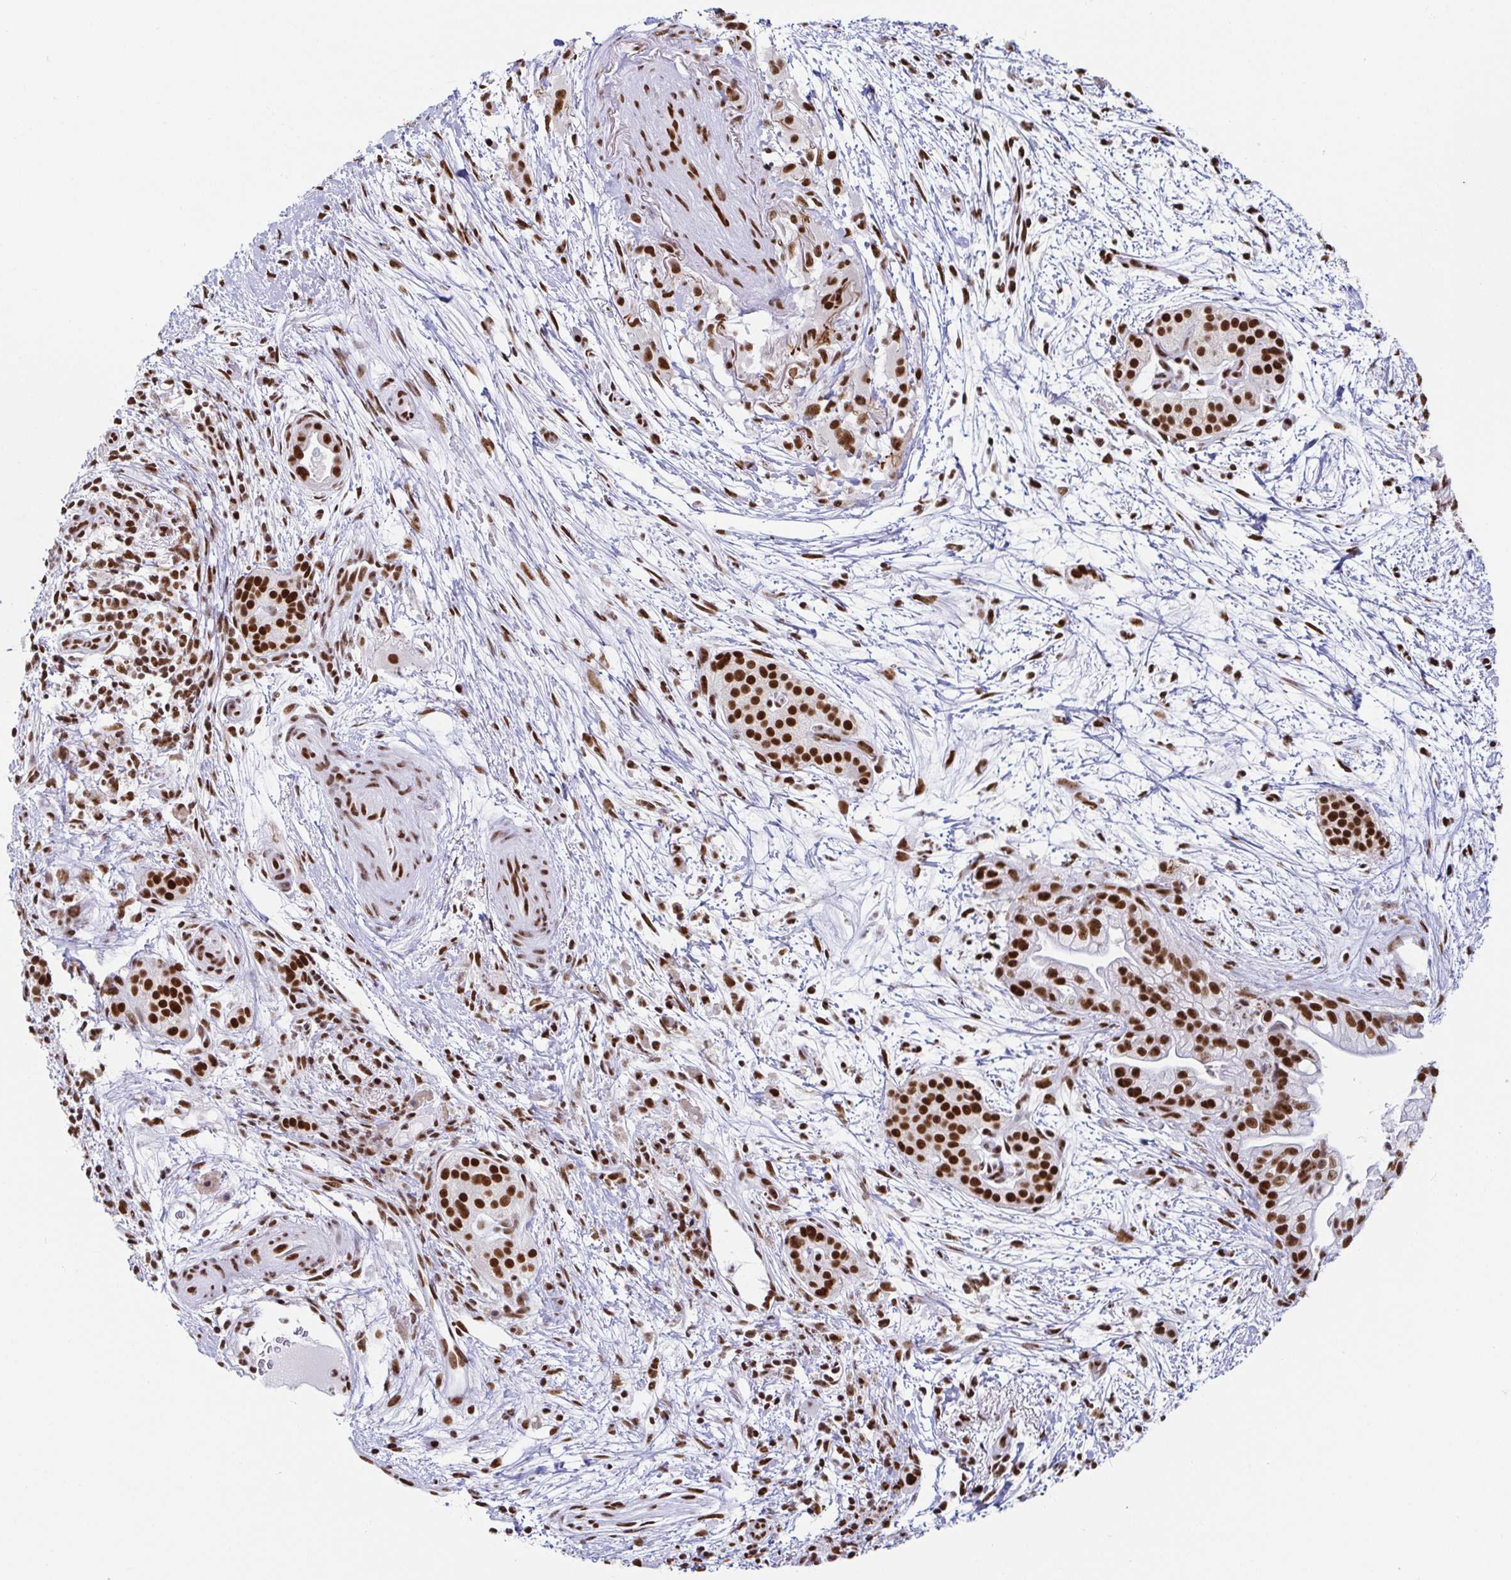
{"staining": {"intensity": "strong", "quantity": ">75%", "location": "nuclear"}, "tissue": "pancreatic cancer", "cell_type": "Tumor cells", "image_type": "cancer", "snomed": [{"axis": "morphology", "description": "Adenocarcinoma, NOS"}, {"axis": "topography", "description": "Pancreas"}], "caption": "Pancreatic cancer (adenocarcinoma) stained with DAB (3,3'-diaminobenzidine) immunohistochemistry displays high levels of strong nuclear staining in approximately >75% of tumor cells.", "gene": "EWSR1", "patient": {"sex": "female", "age": 69}}